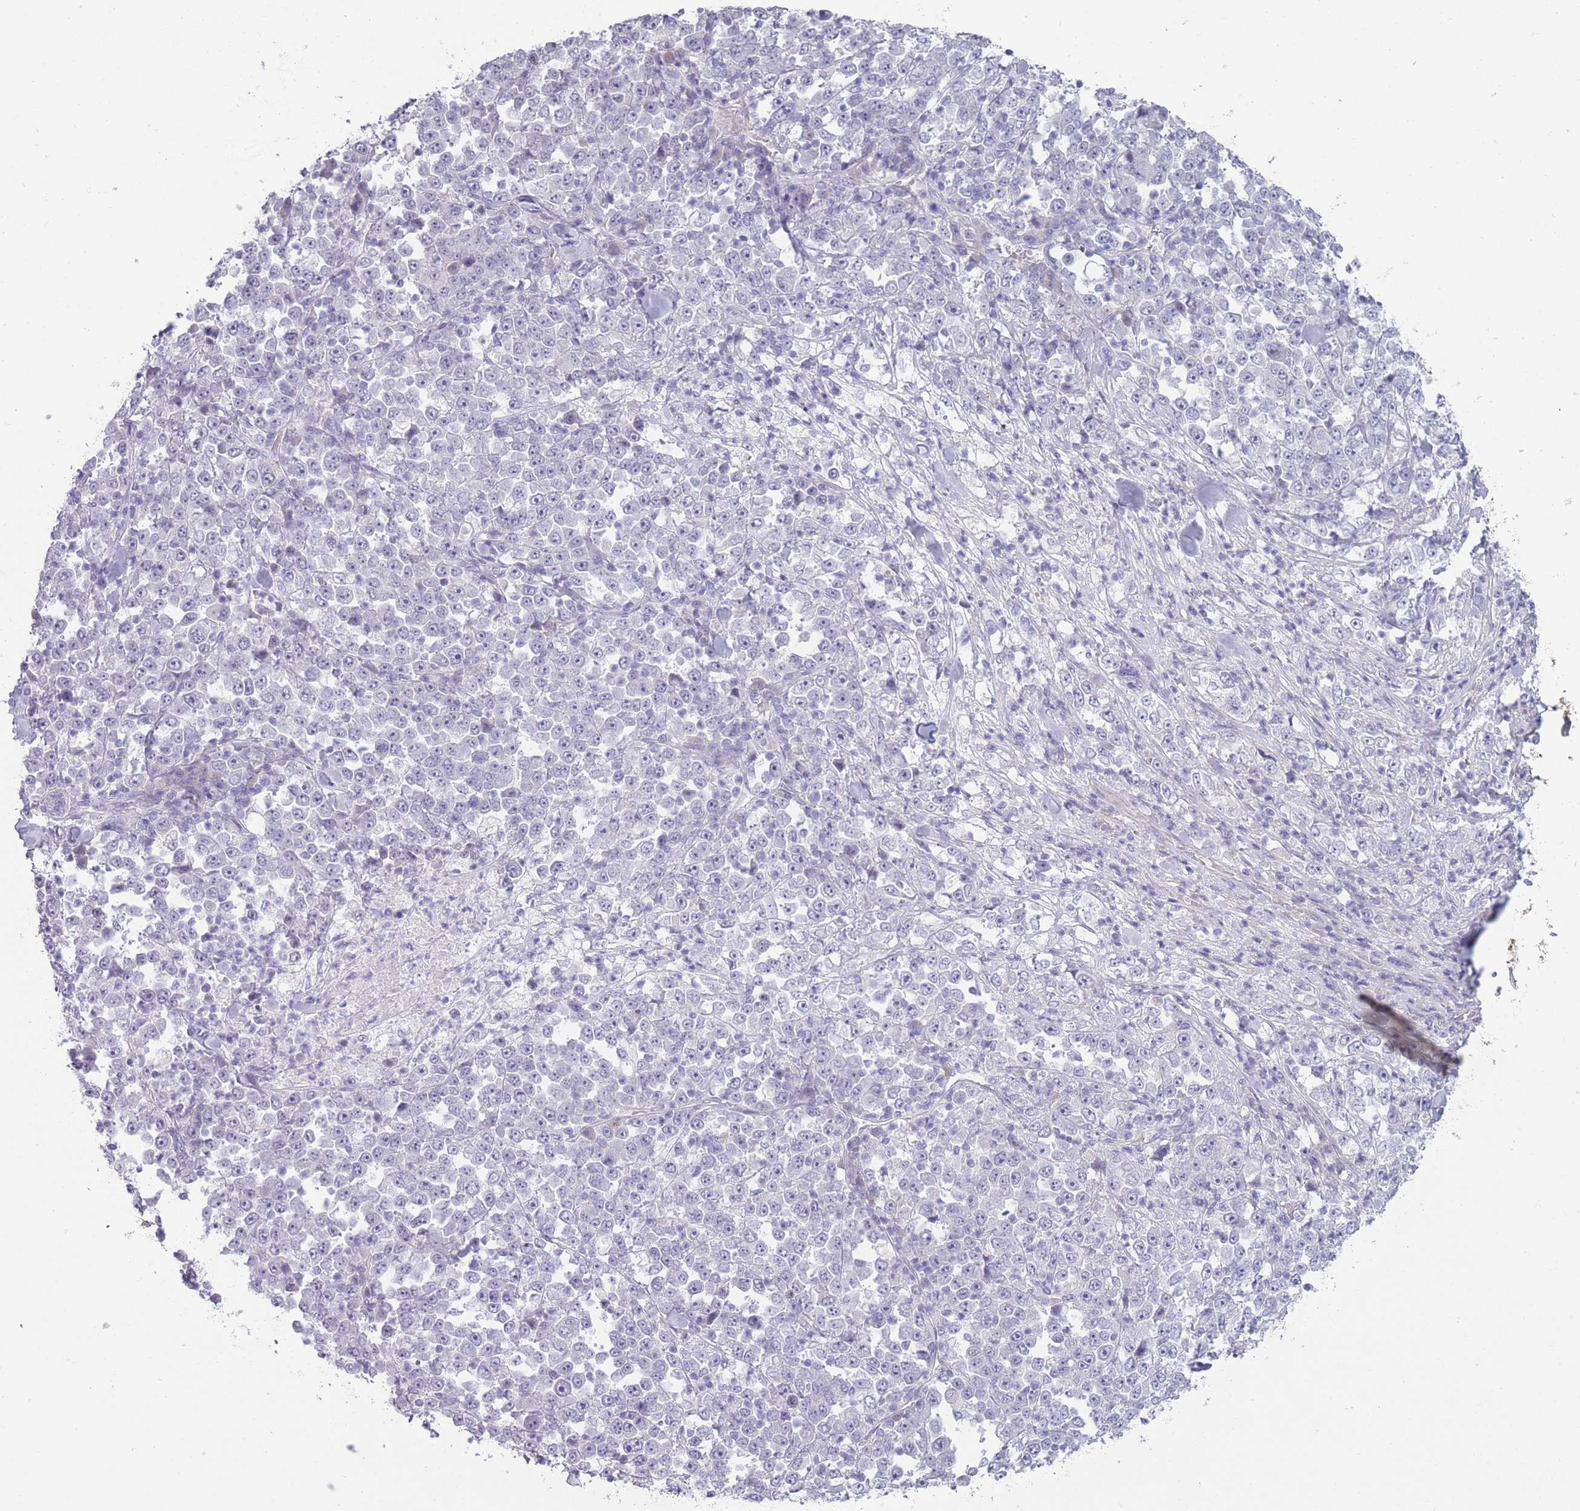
{"staining": {"intensity": "negative", "quantity": "none", "location": "none"}, "tissue": "stomach cancer", "cell_type": "Tumor cells", "image_type": "cancer", "snomed": [{"axis": "morphology", "description": "Normal tissue, NOS"}, {"axis": "morphology", "description": "Adenocarcinoma, NOS"}, {"axis": "topography", "description": "Stomach, upper"}, {"axis": "topography", "description": "Stomach"}], "caption": "IHC image of stomach cancer stained for a protein (brown), which reveals no staining in tumor cells.", "gene": "PAIP2B", "patient": {"sex": "male", "age": 59}}